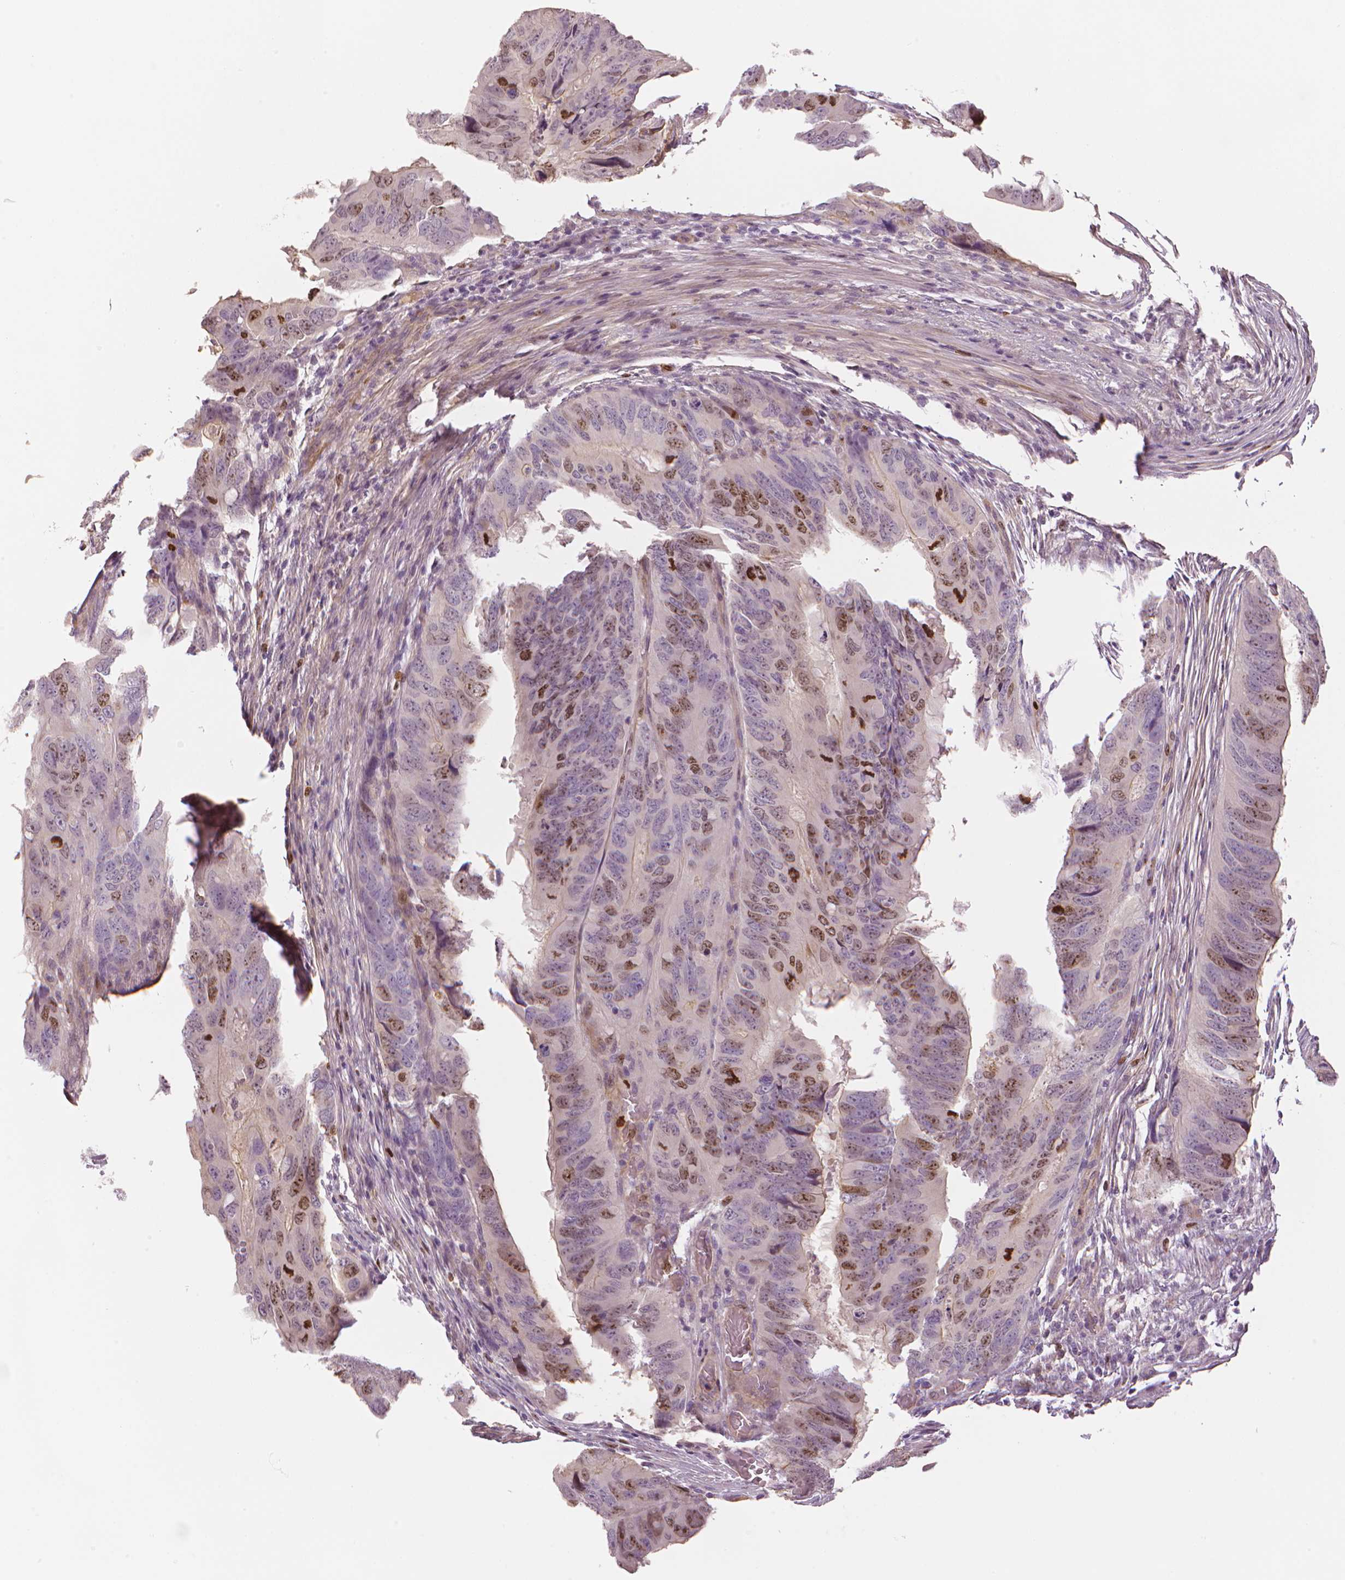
{"staining": {"intensity": "moderate", "quantity": "25%-75%", "location": "nuclear"}, "tissue": "colorectal cancer", "cell_type": "Tumor cells", "image_type": "cancer", "snomed": [{"axis": "morphology", "description": "Adenocarcinoma, NOS"}, {"axis": "topography", "description": "Colon"}], "caption": "Colorectal cancer (adenocarcinoma) stained with a protein marker exhibits moderate staining in tumor cells.", "gene": "MKI67", "patient": {"sex": "male", "age": 79}}